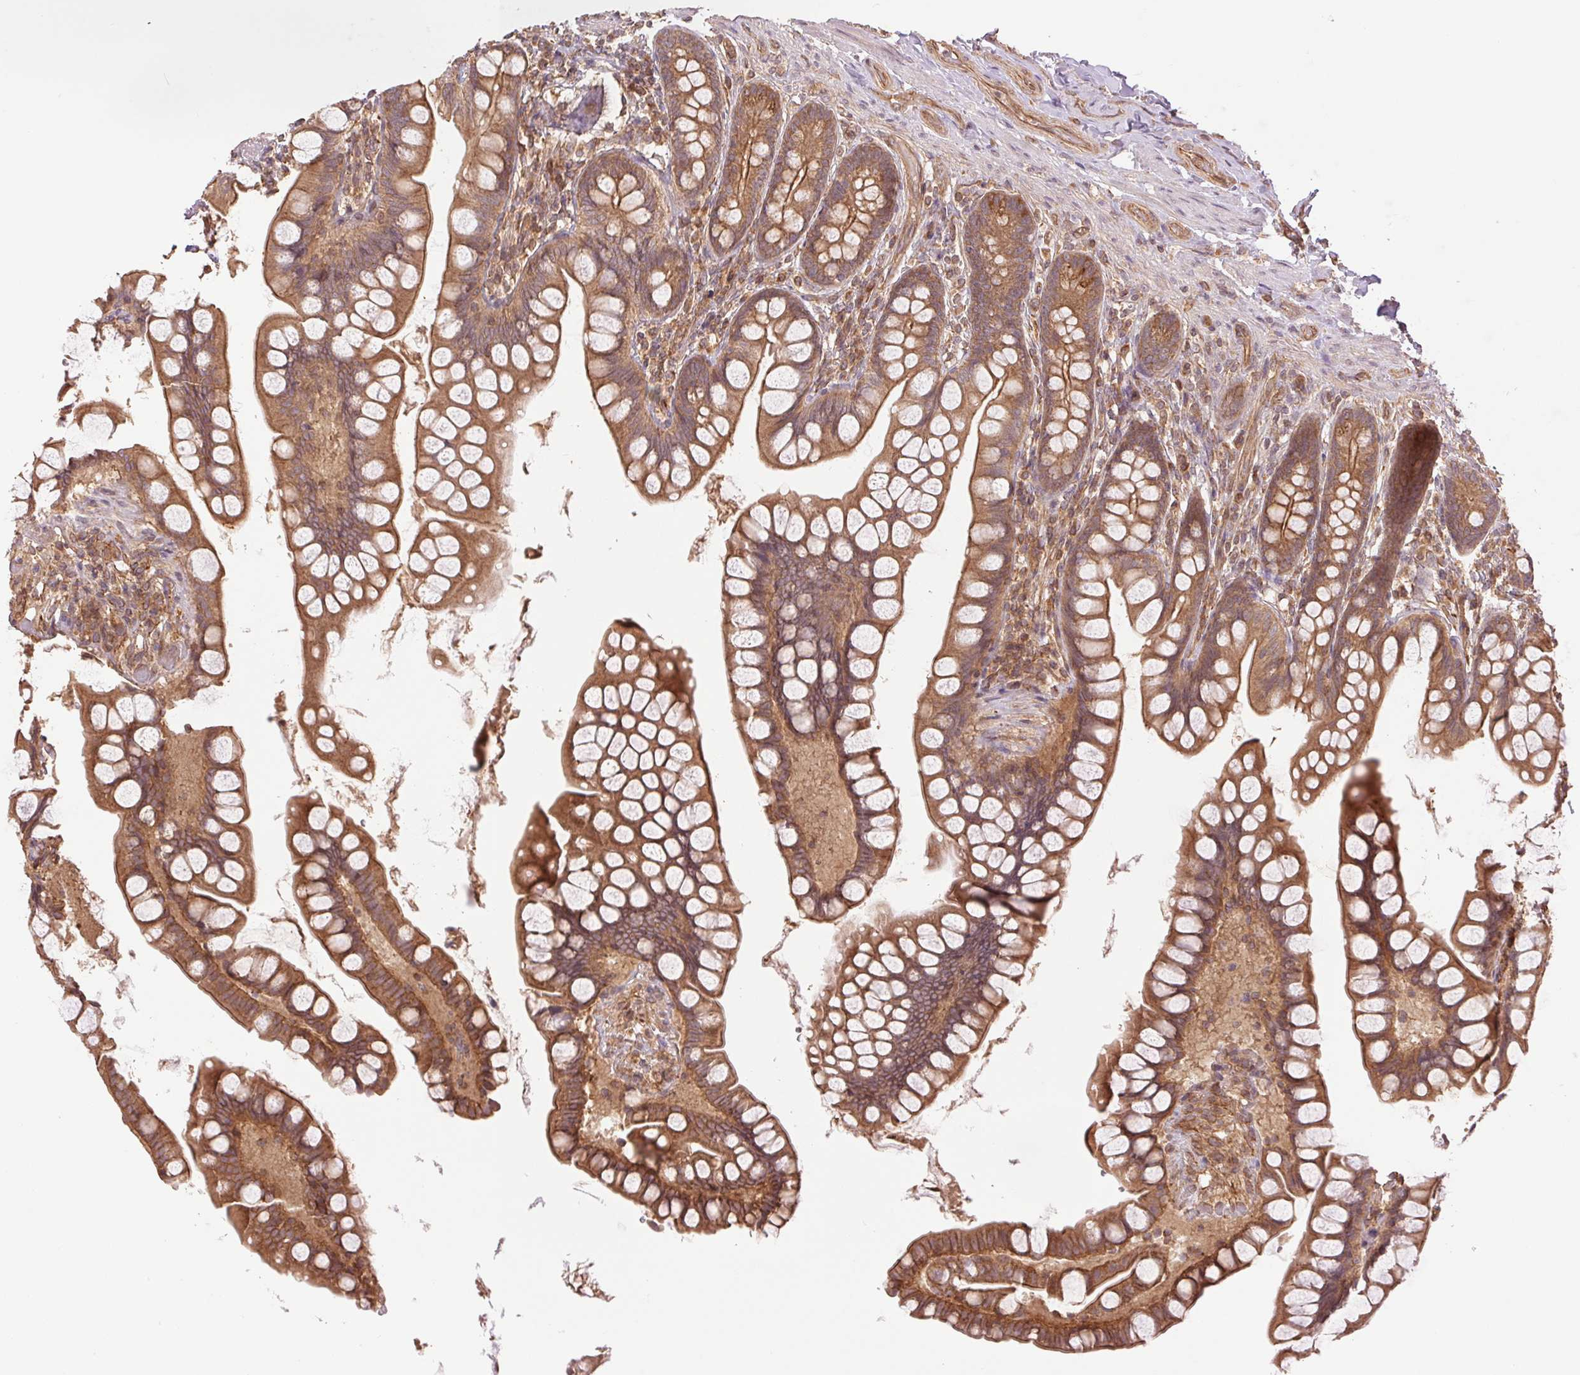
{"staining": {"intensity": "moderate", "quantity": ">75%", "location": "cytoplasmic/membranous"}, "tissue": "small intestine", "cell_type": "Glandular cells", "image_type": "normal", "snomed": [{"axis": "morphology", "description": "Normal tissue, NOS"}, {"axis": "topography", "description": "Small intestine"}], "caption": "Protein staining of benign small intestine exhibits moderate cytoplasmic/membranous expression in about >75% of glandular cells. Immunohistochemistry stains the protein in brown and the nuclei are stained blue.", "gene": "STARD7", "patient": {"sex": "male", "age": 70}}